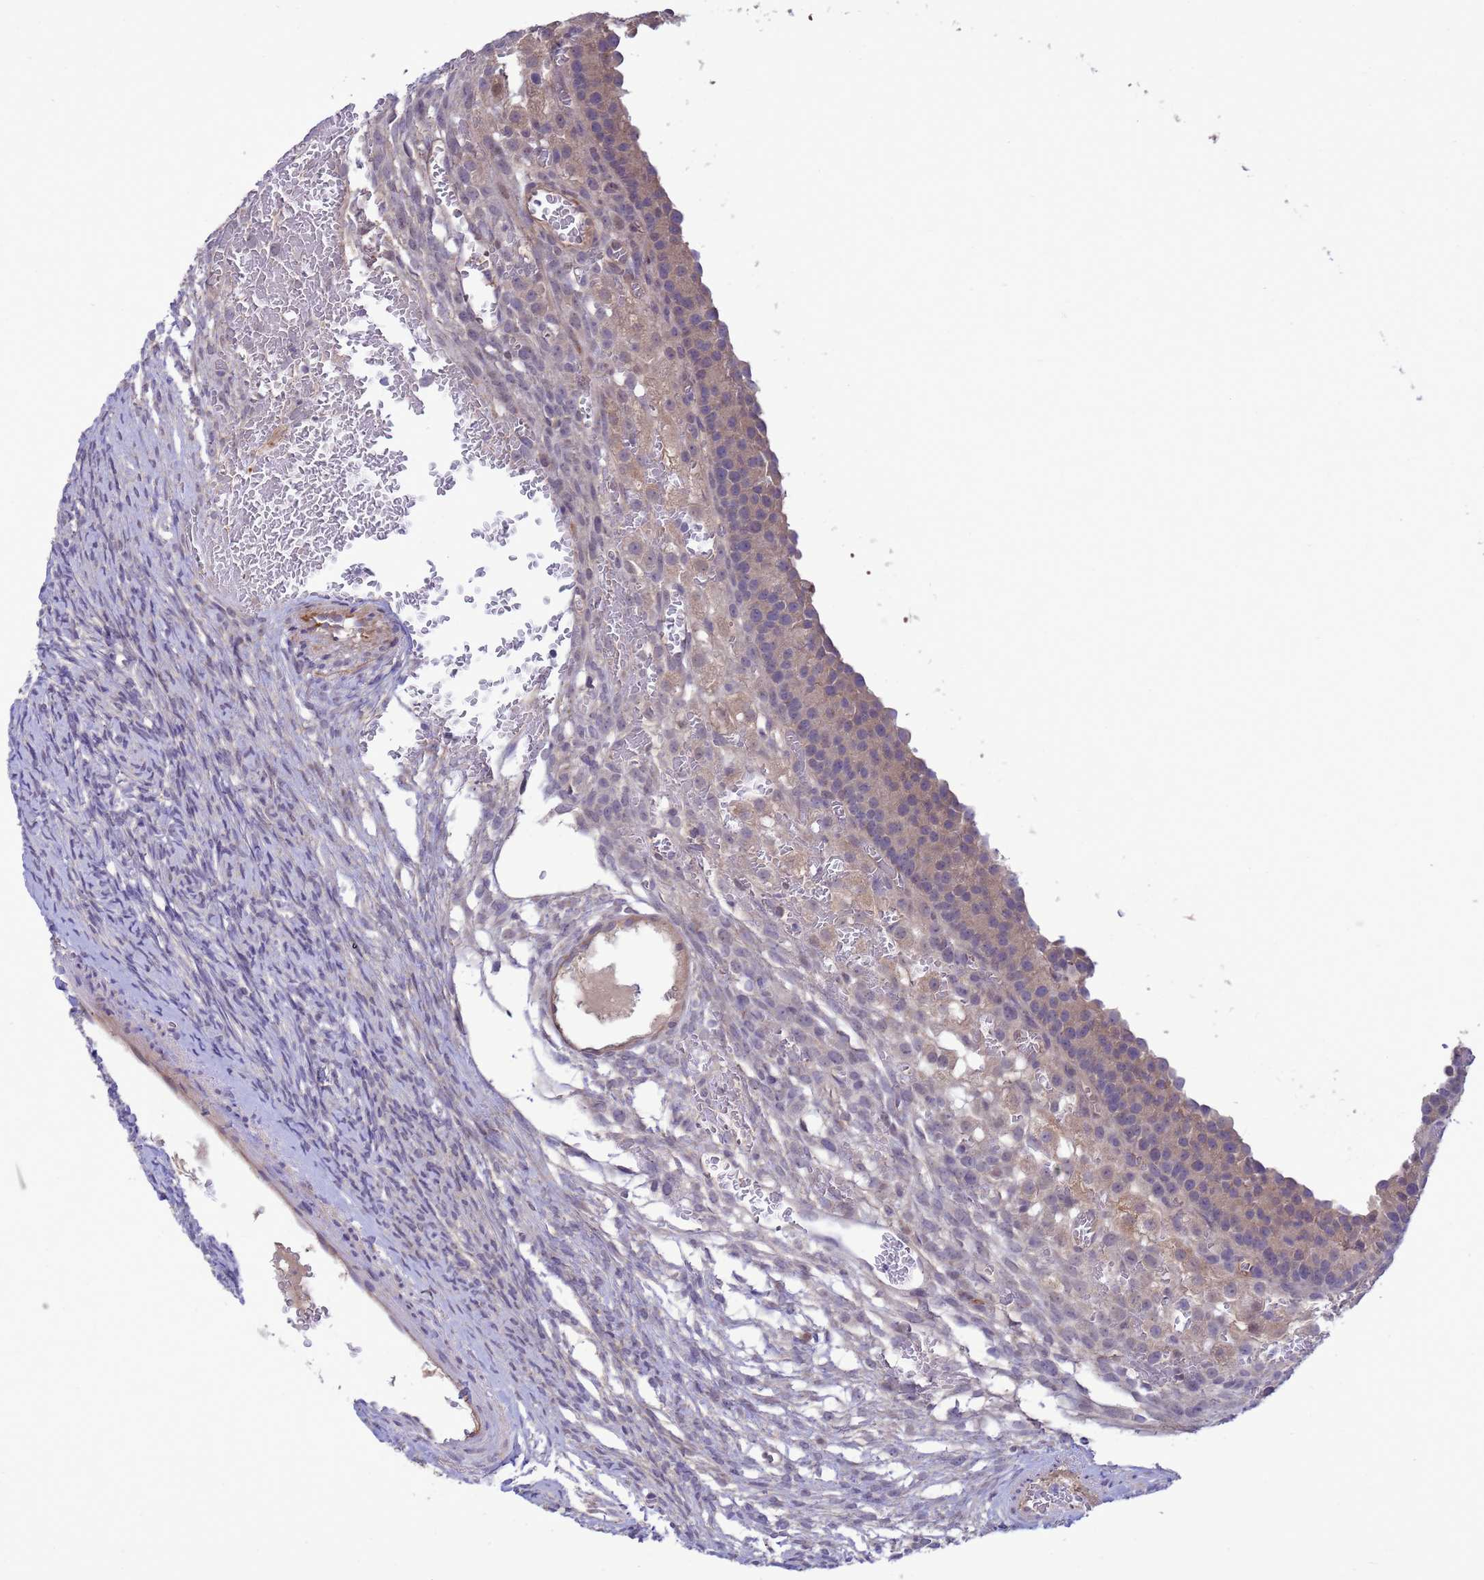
{"staining": {"intensity": "negative", "quantity": "none", "location": "none"}, "tissue": "ovary", "cell_type": "Ovarian stroma cells", "image_type": "normal", "snomed": [{"axis": "morphology", "description": "Normal tissue, NOS"}, {"axis": "topography", "description": "Ovary"}], "caption": "Ovary was stained to show a protein in brown. There is no significant staining in ovarian stroma cells. Nuclei are stained in blue.", "gene": "GJA10", "patient": {"sex": "female", "age": 39}}